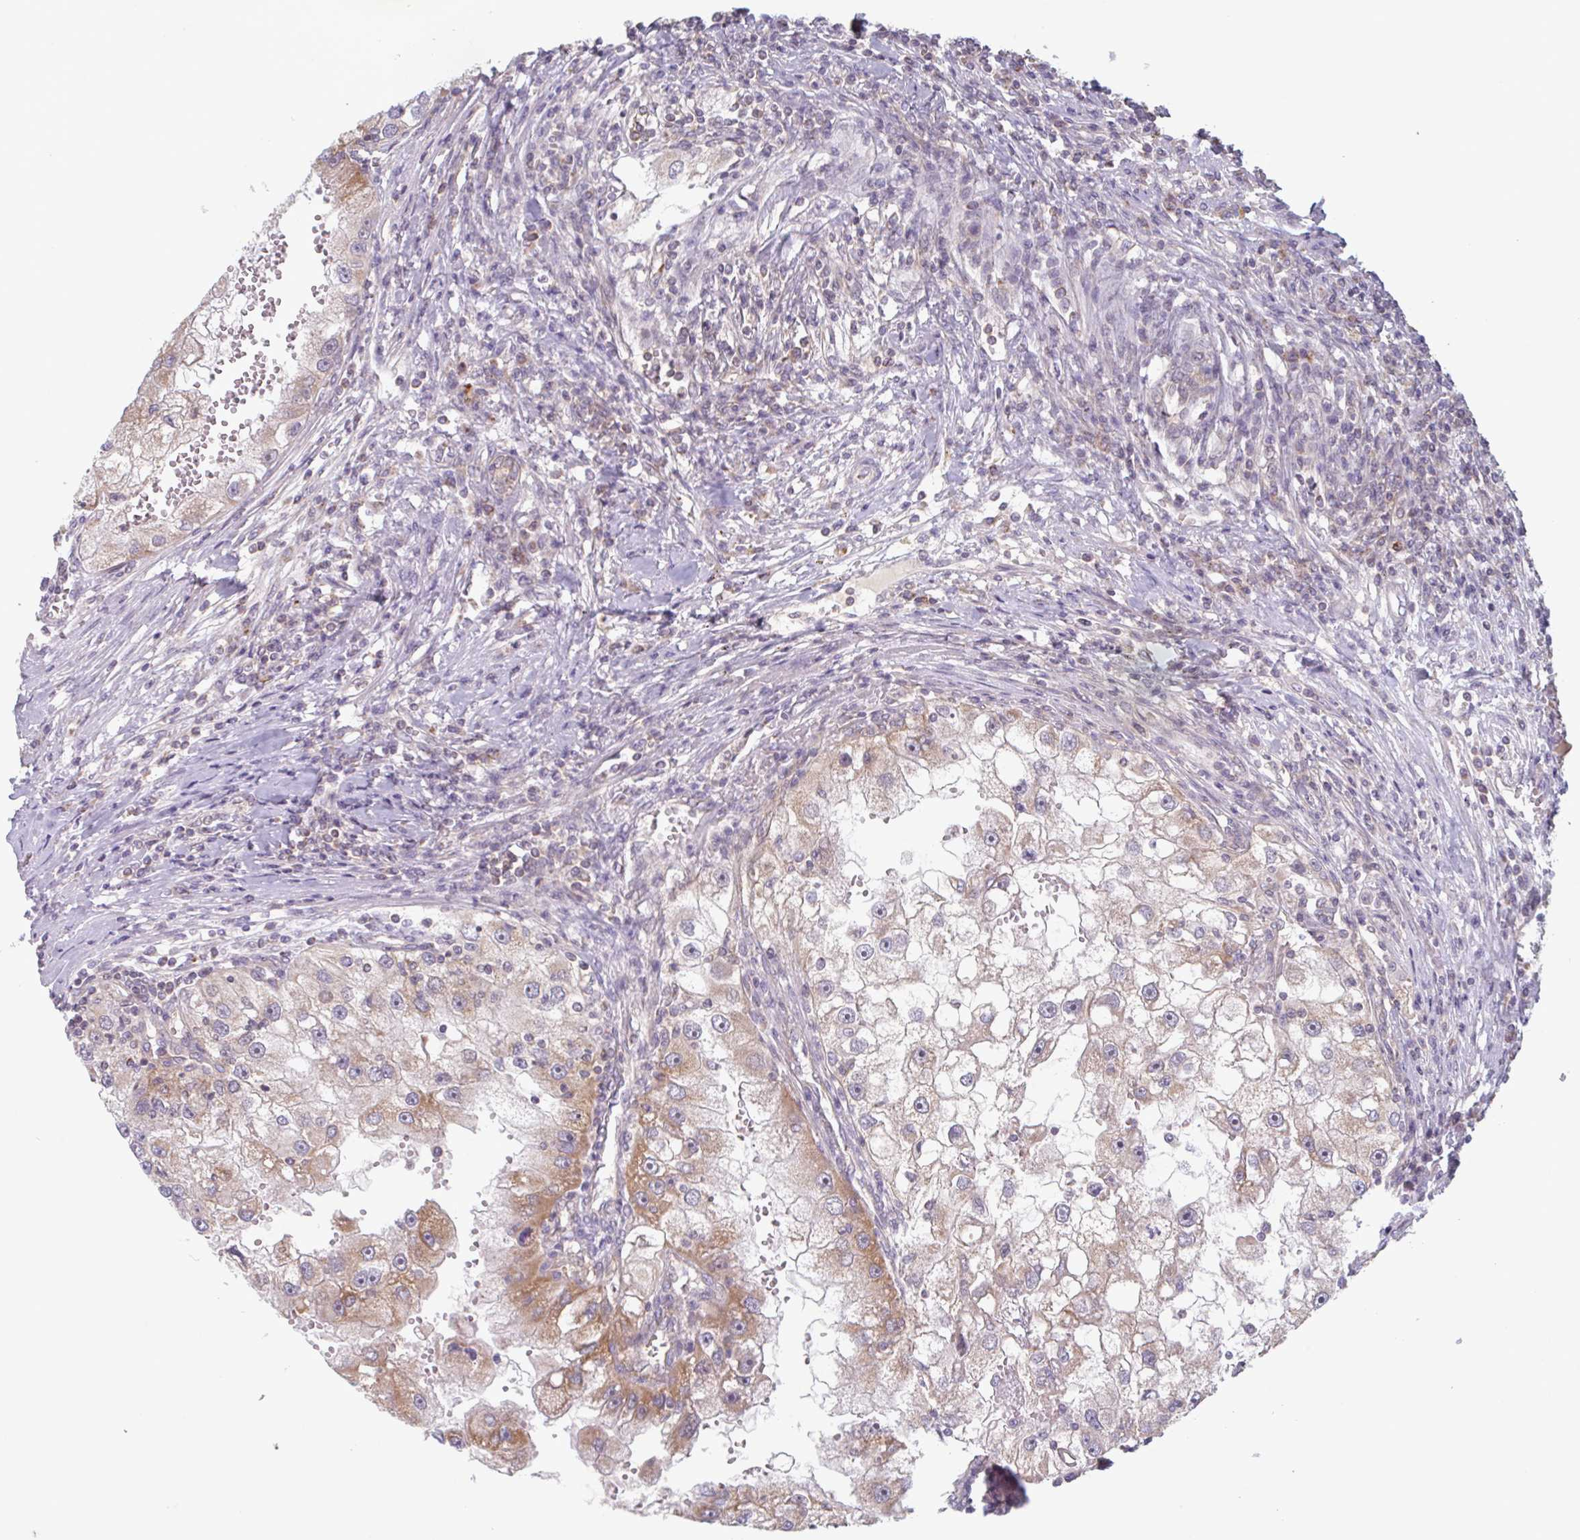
{"staining": {"intensity": "moderate", "quantity": "25%-75%", "location": "cytoplasmic/membranous"}, "tissue": "renal cancer", "cell_type": "Tumor cells", "image_type": "cancer", "snomed": [{"axis": "morphology", "description": "Adenocarcinoma, NOS"}, {"axis": "topography", "description": "Kidney"}], "caption": "Immunohistochemical staining of renal adenocarcinoma demonstrates medium levels of moderate cytoplasmic/membranous positivity in approximately 25%-75% of tumor cells.", "gene": "SURF1", "patient": {"sex": "male", "age": 63}}